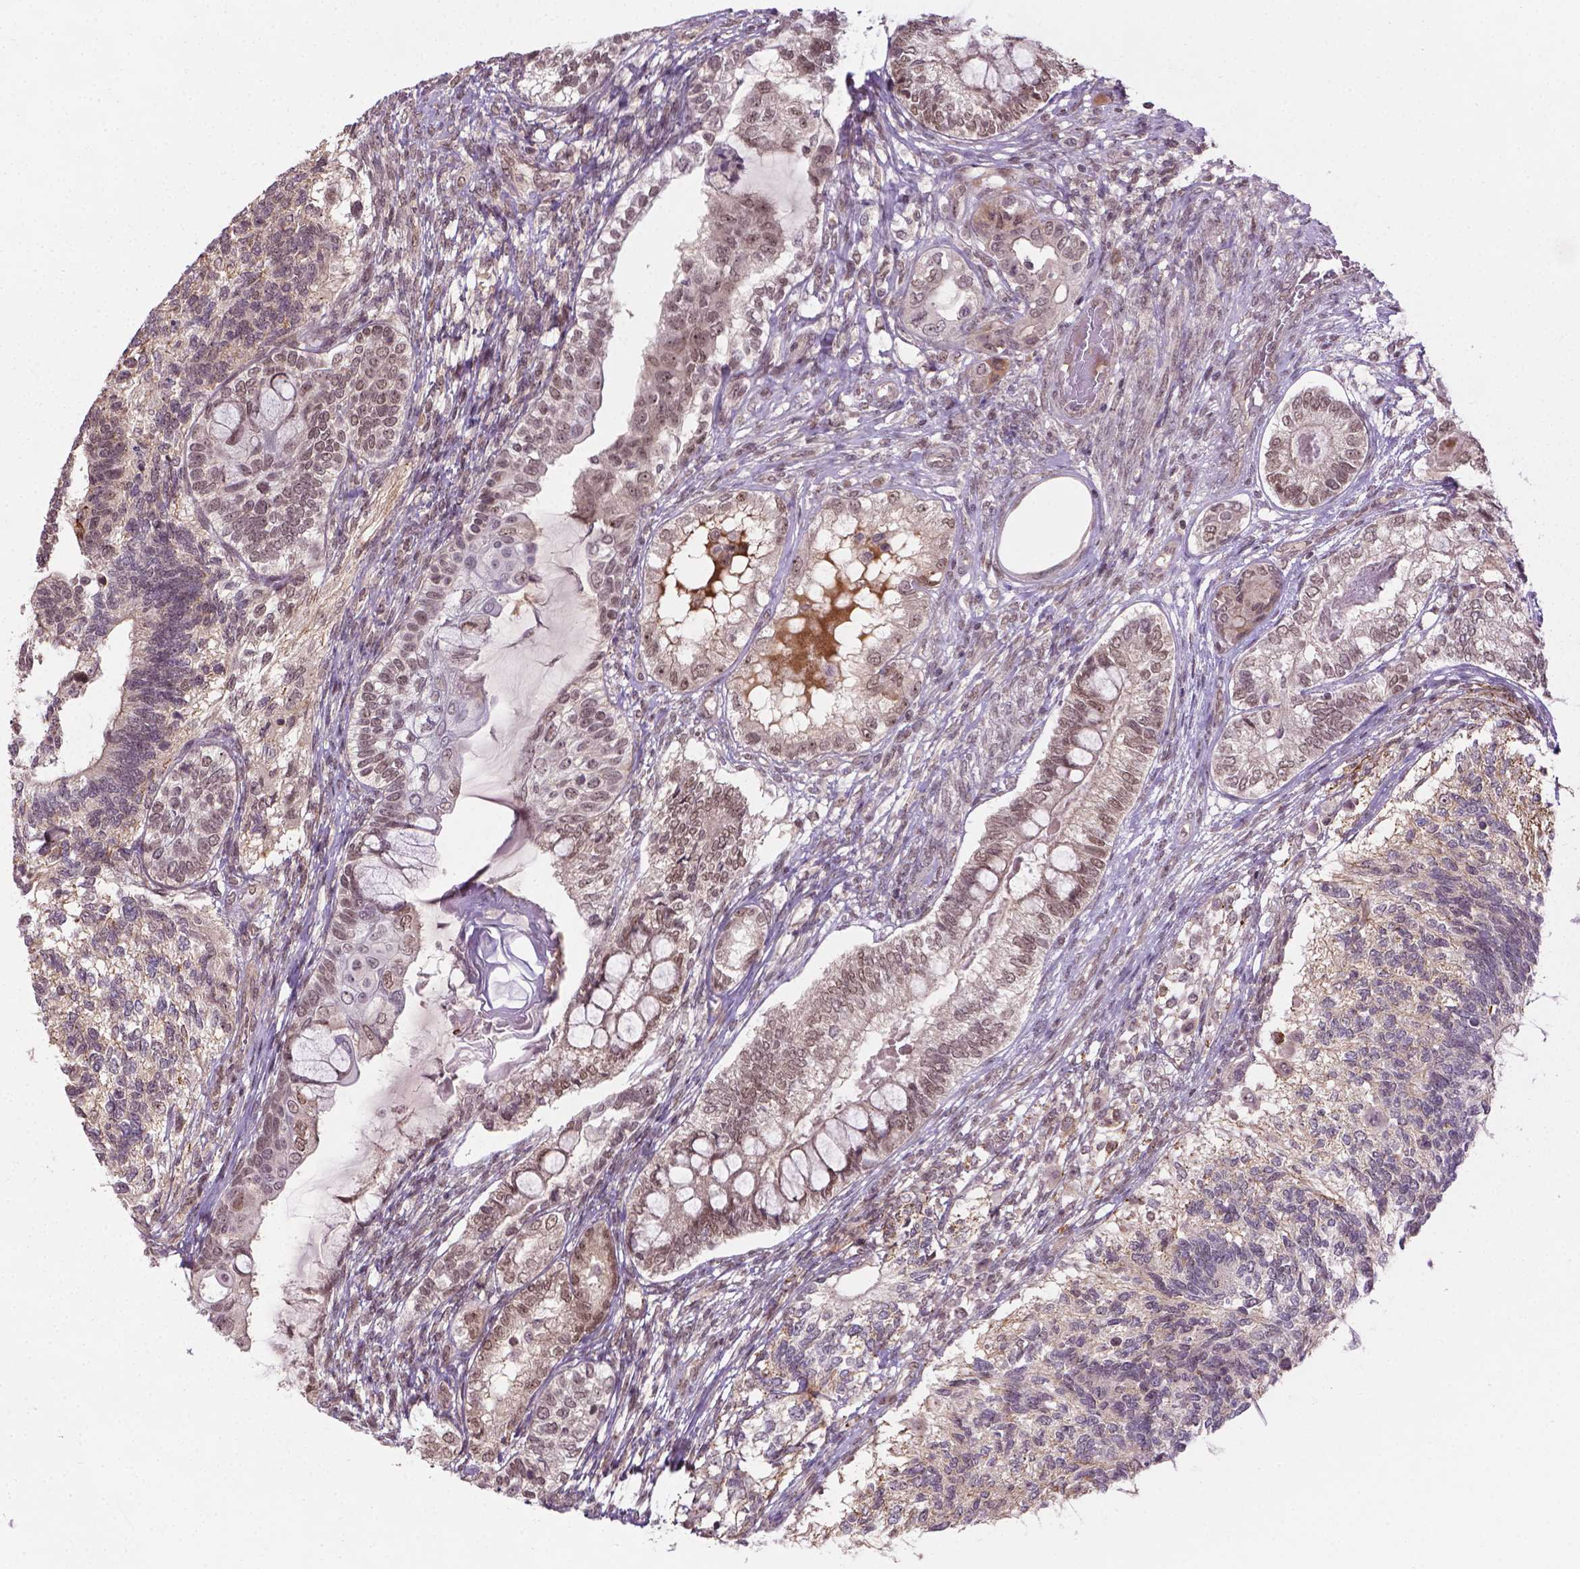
{"staining": {"intensity": "moderate", "quantity": "25%-75%", "location": "nuclear"}, "tissue": "testis cancer", "cell_type": "Tumor cells", "image_type": "cancer", "snomed": [{"axis": "morphology", "description": "Seminoma, NOS"}, {"axis": "morphology", "description": "Carcinoma, Embryonal, NOS"}, {"axis": "topography", "description": "Testis"}], "caption": "This is an image of immunohistochemistry staining of embryonal carcinoma (testis), which shows moderate positivity in the nuclear of tumor cells.", "gene": "ANKRD54", "patient": {"sex": "male", "age": 41}}